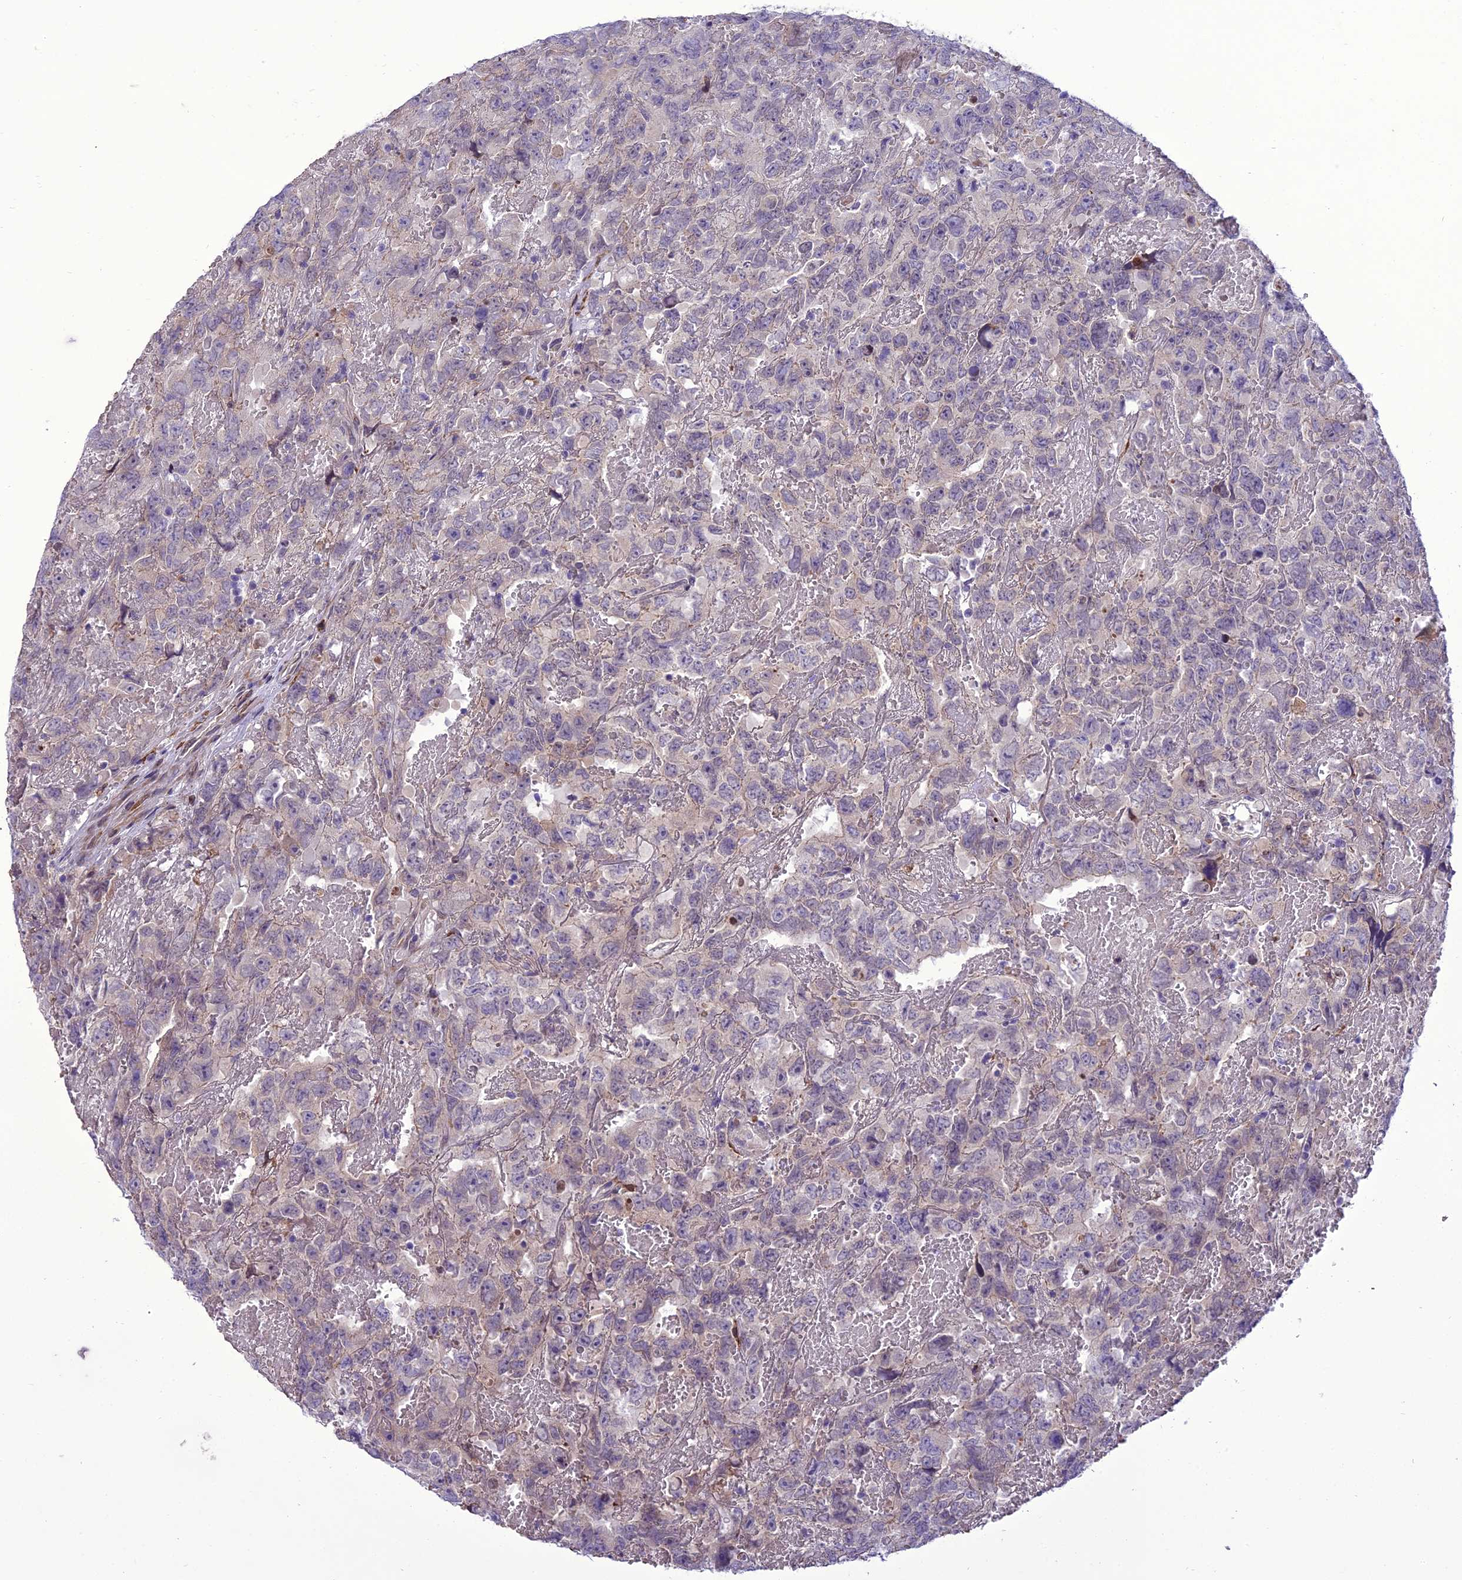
{"staining": {"intensity": "negative", "quantity": "none", "location": "none"}, "tissue": "testis cancer", "cell_type": "Tumor cells", "image_type": "cancer", "snomed": [{"axis": "morphology", "description": "Carcinoma, Embryonal, NOS"}, {"axis": "topography", "description": "Testis"}], "caption": "Protein analysis of embryonal carcinoma (testis) shows no significant positivity in tumor cells.", "gene": "NEURL2", "patient": {"sex": "male", "age": 45}}